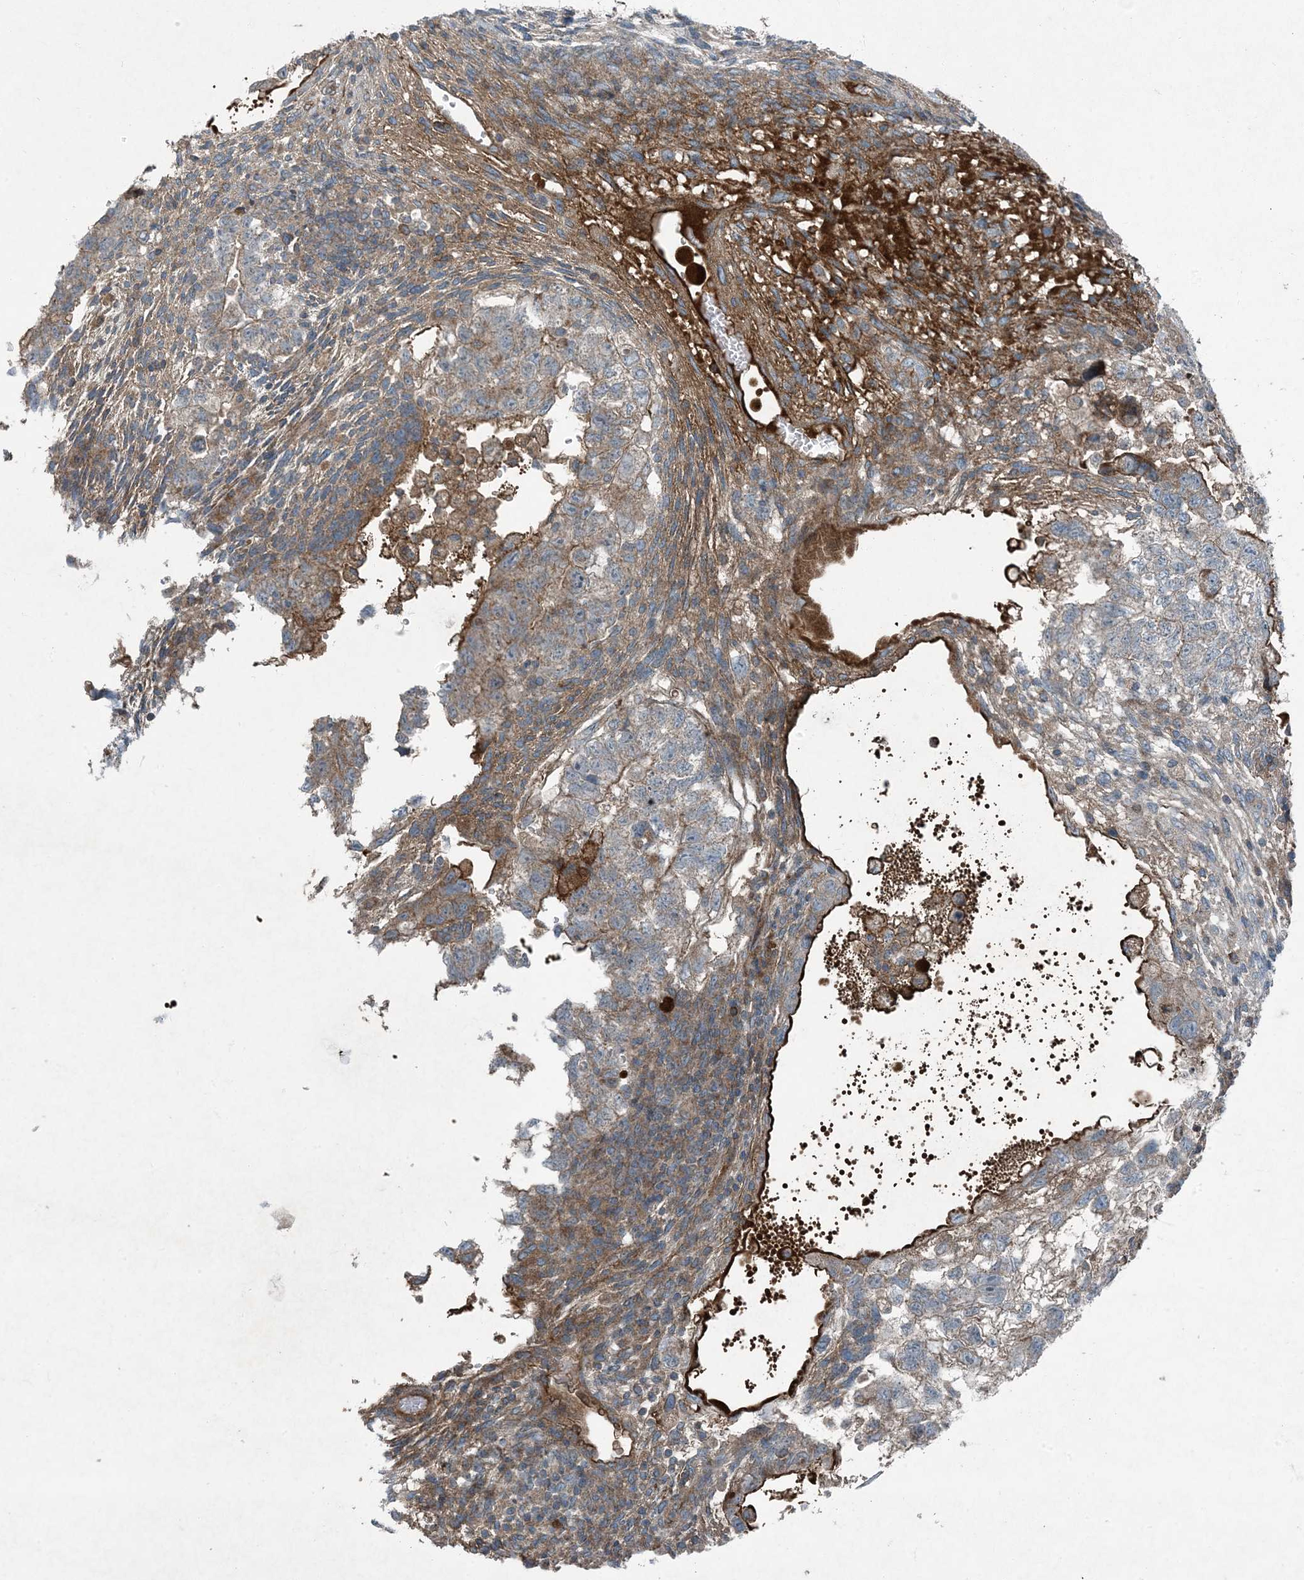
{"staining": {"intensity": "moderate", "quantity": "<25%", "location": "cytoplasmic/membranous"}, "tissue": "testis cancer", "cell_type": "Tumor cells", "image_type": "cancer", "snomed": [{"axis": "morphology", "description": "Carcinoma, Embryonal, NOS"}, {"axis": "topography", "description": "Testis"}], "caption": "Protein staining by immunohistochemistry (IHC) exhibits moderate cytoplasmic/membranous positivity in about <25% of tumor cells in testis cancer.", "gene": "APOM", "patient": {"sex": "male", "age": 36}}